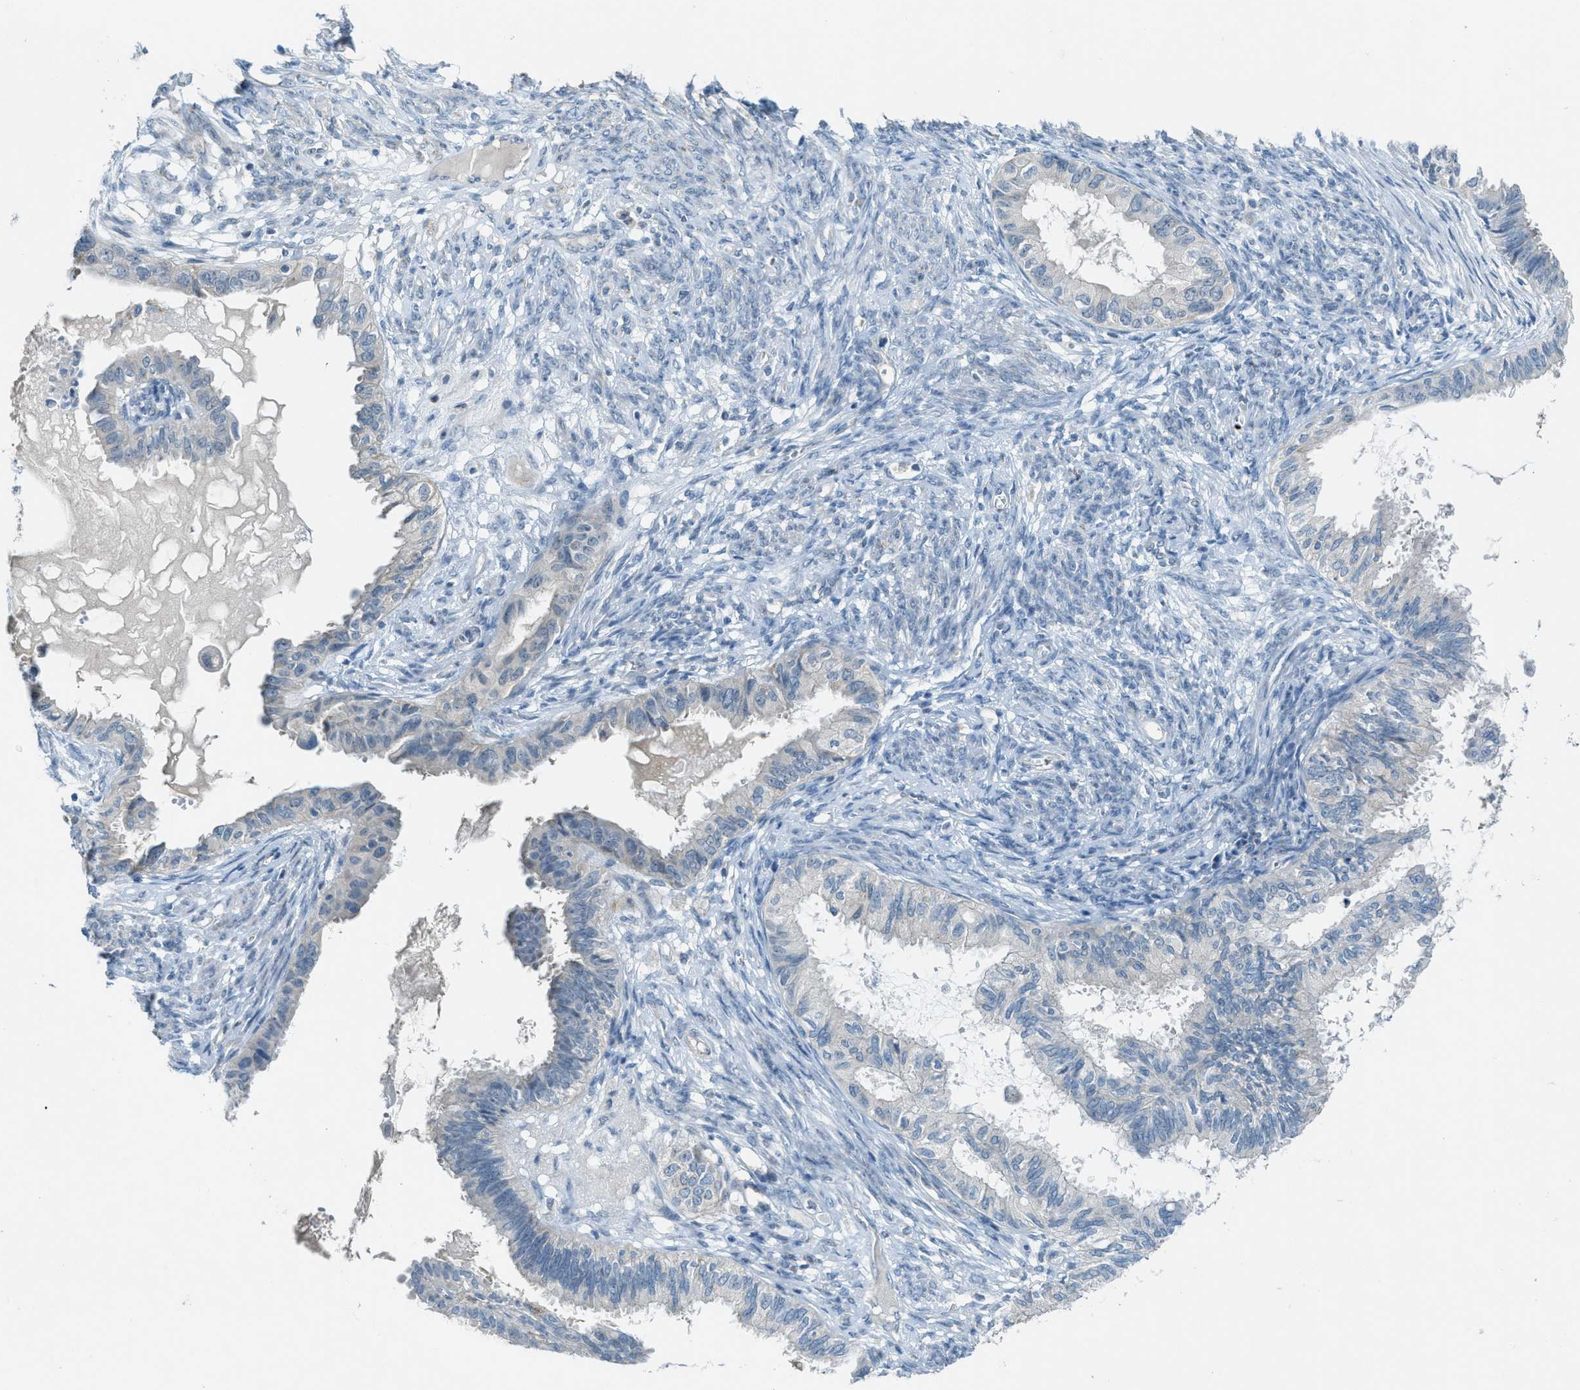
{"staining": {"intensity": "negative", "quantity": "none", "location": "none"}, "tissue": "cervical cancer", "cell_type": "Tumor cells", "image_type": "cancer", "snomed": [{"axis": "morphology", "description": "Normal tissue, NOS"}, {"axis": "morphology", "description": "Adenocarcinoma, NOS"}, {"axis": "topography", "description": "Cervix"}, {"axis": "topography", "description": "Endometrium"}], "caption": "A micrograph of cervical cancer (adenocarcinoma) stained for a protein shows no brown staining in tumor cells.", "gene": "CDON", "patient": {"sex": "female", "age": 86}}